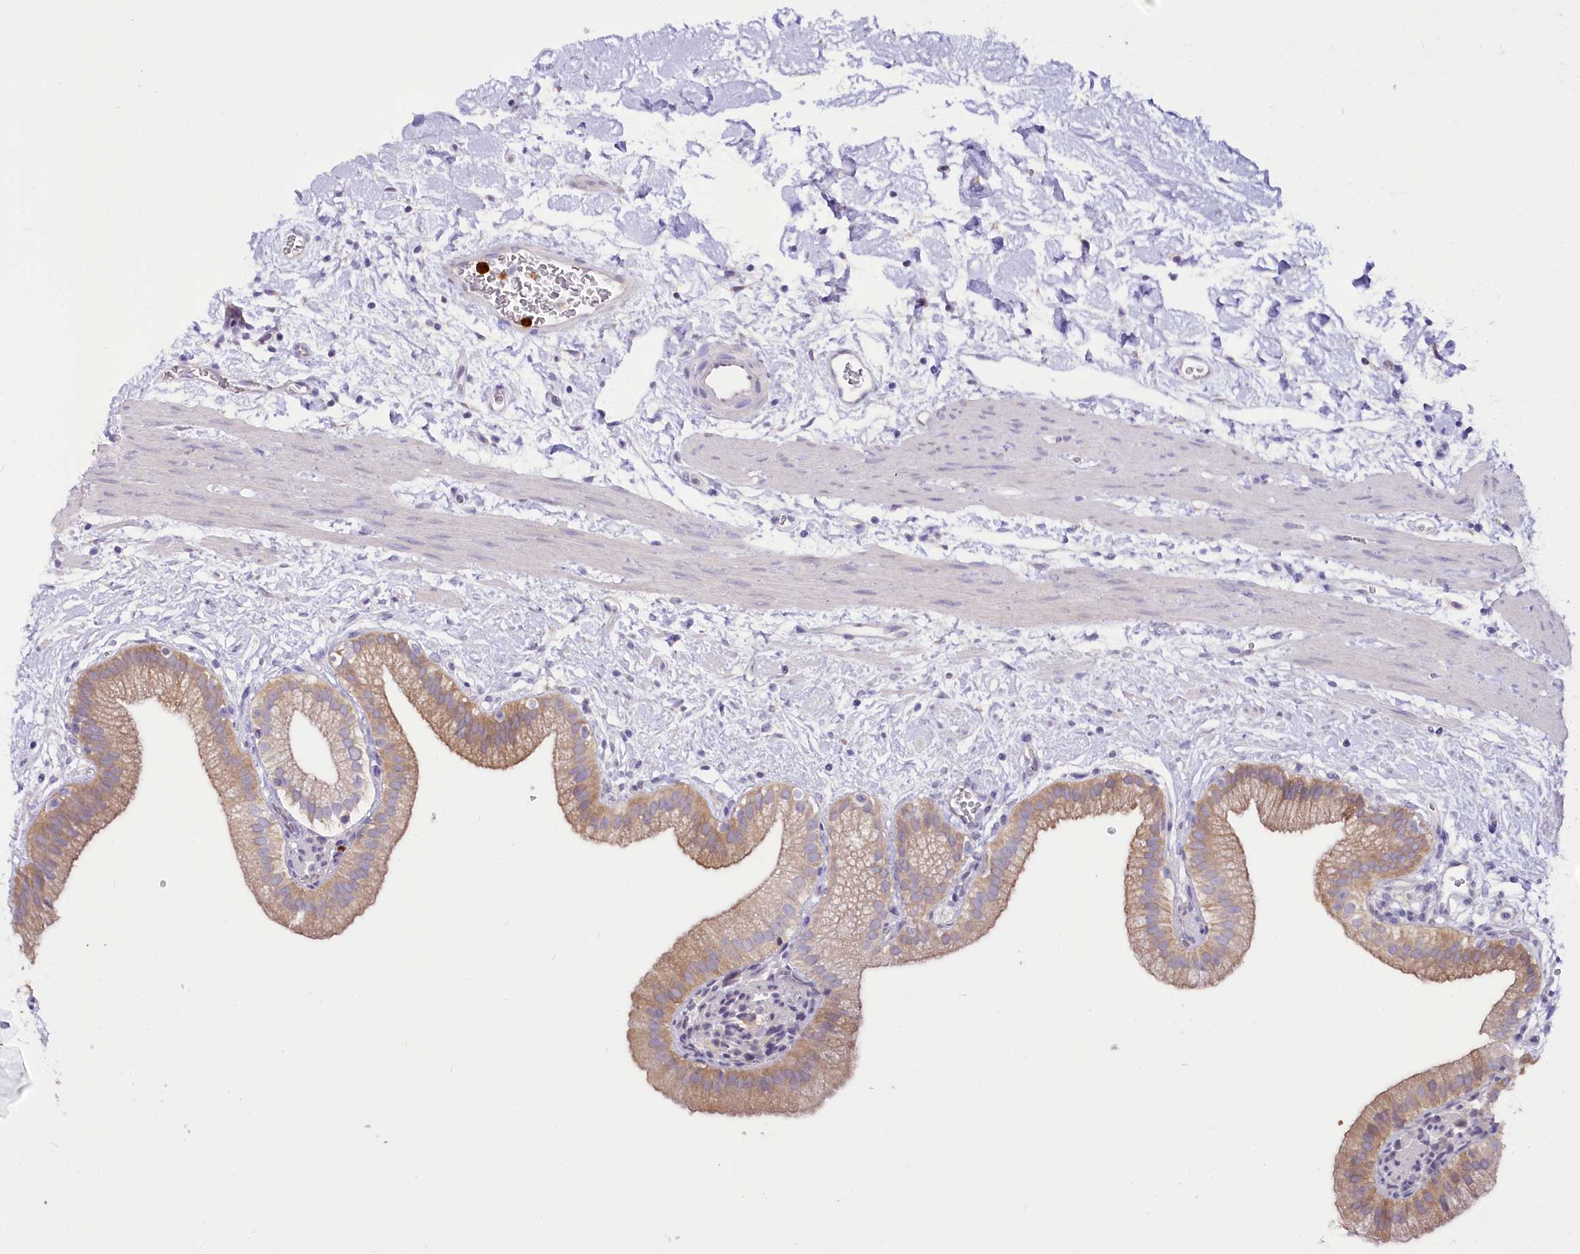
{"staining": {"intensity": "moderate", "quantity": ">75%", "location": "cytoplasmic/membranous"}, "tissue": "gallbladder", "cell_type": "Glandular cells", "image_type": "normal", "snomed": [{"axis": "morphology", "description": "Normal tissue, NOS"}, {"axis": "topography", "description": "Gallbladder"}], "caption": "Immunohistochemistry of unremarkable human gallbladder displays medium levels of moderate cytoplasmic/membranous staining in approximately >75% of glandular cells.", "gene": "DPYD", "patient": {"sex": "male", "age": 55}}